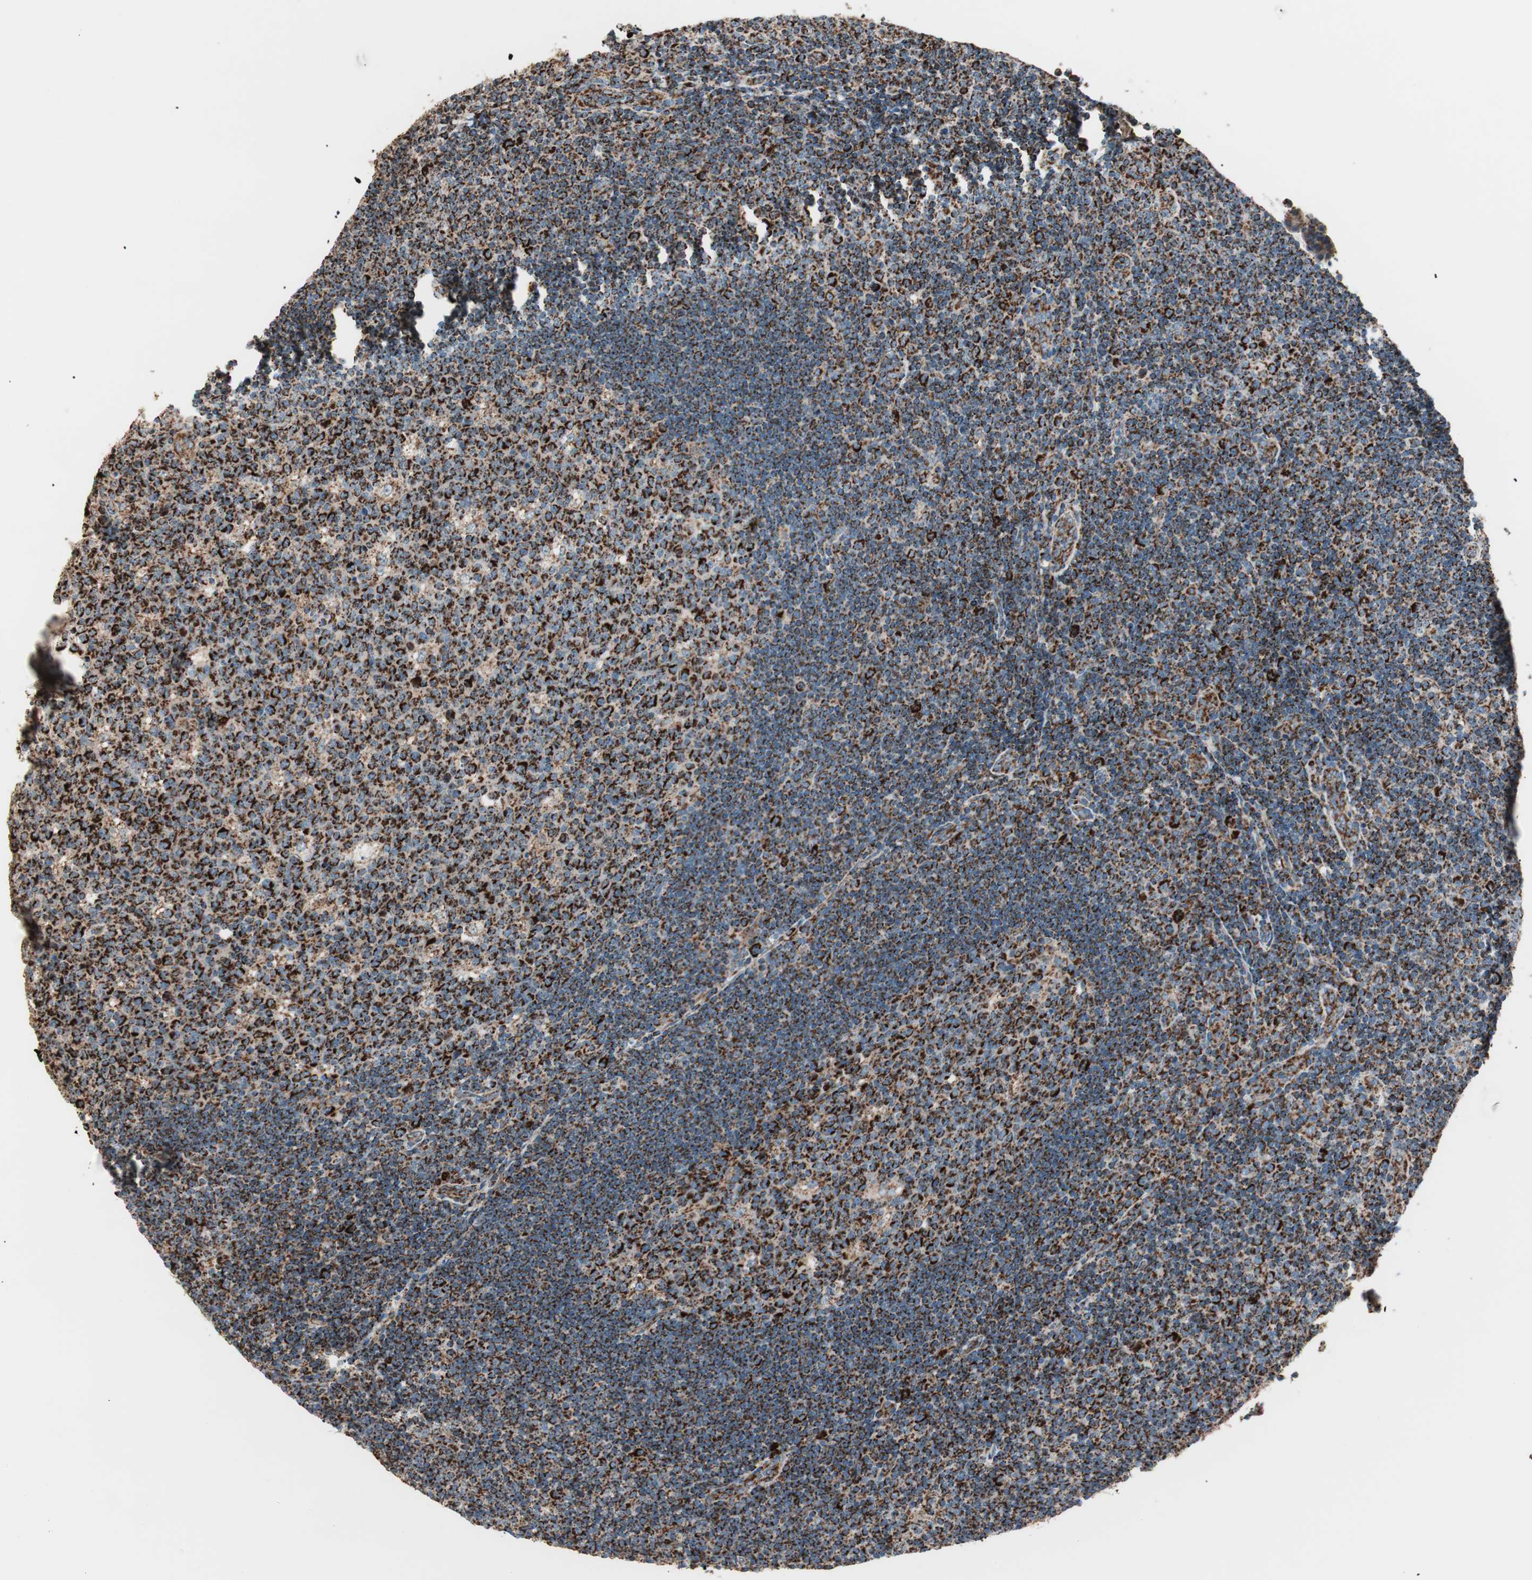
{"staining": {"intensity": "strong", "quantity": ">75%", "location": "cytoplasmic/membranous"}, "tissue": "lymph node", "cell_type": "Germinal center cells", "image_type": "normal", "snomed": [{"axis": "morphology", "description": "Normal tissue, NOS"}, {"axis": "topography", "description": "Lymph node"}, {"axis": "topography", "description": "Salivary gland"}], "caption": "Brown immunohistochemical staining in normal human lymph node reveals strong cytoplasmic/membranous staining in approximately >75% of germinal center cells. Nuclei are stained in blue.", "gene": "TOMM22", "patient": {"sex": "male", "age": 8}}